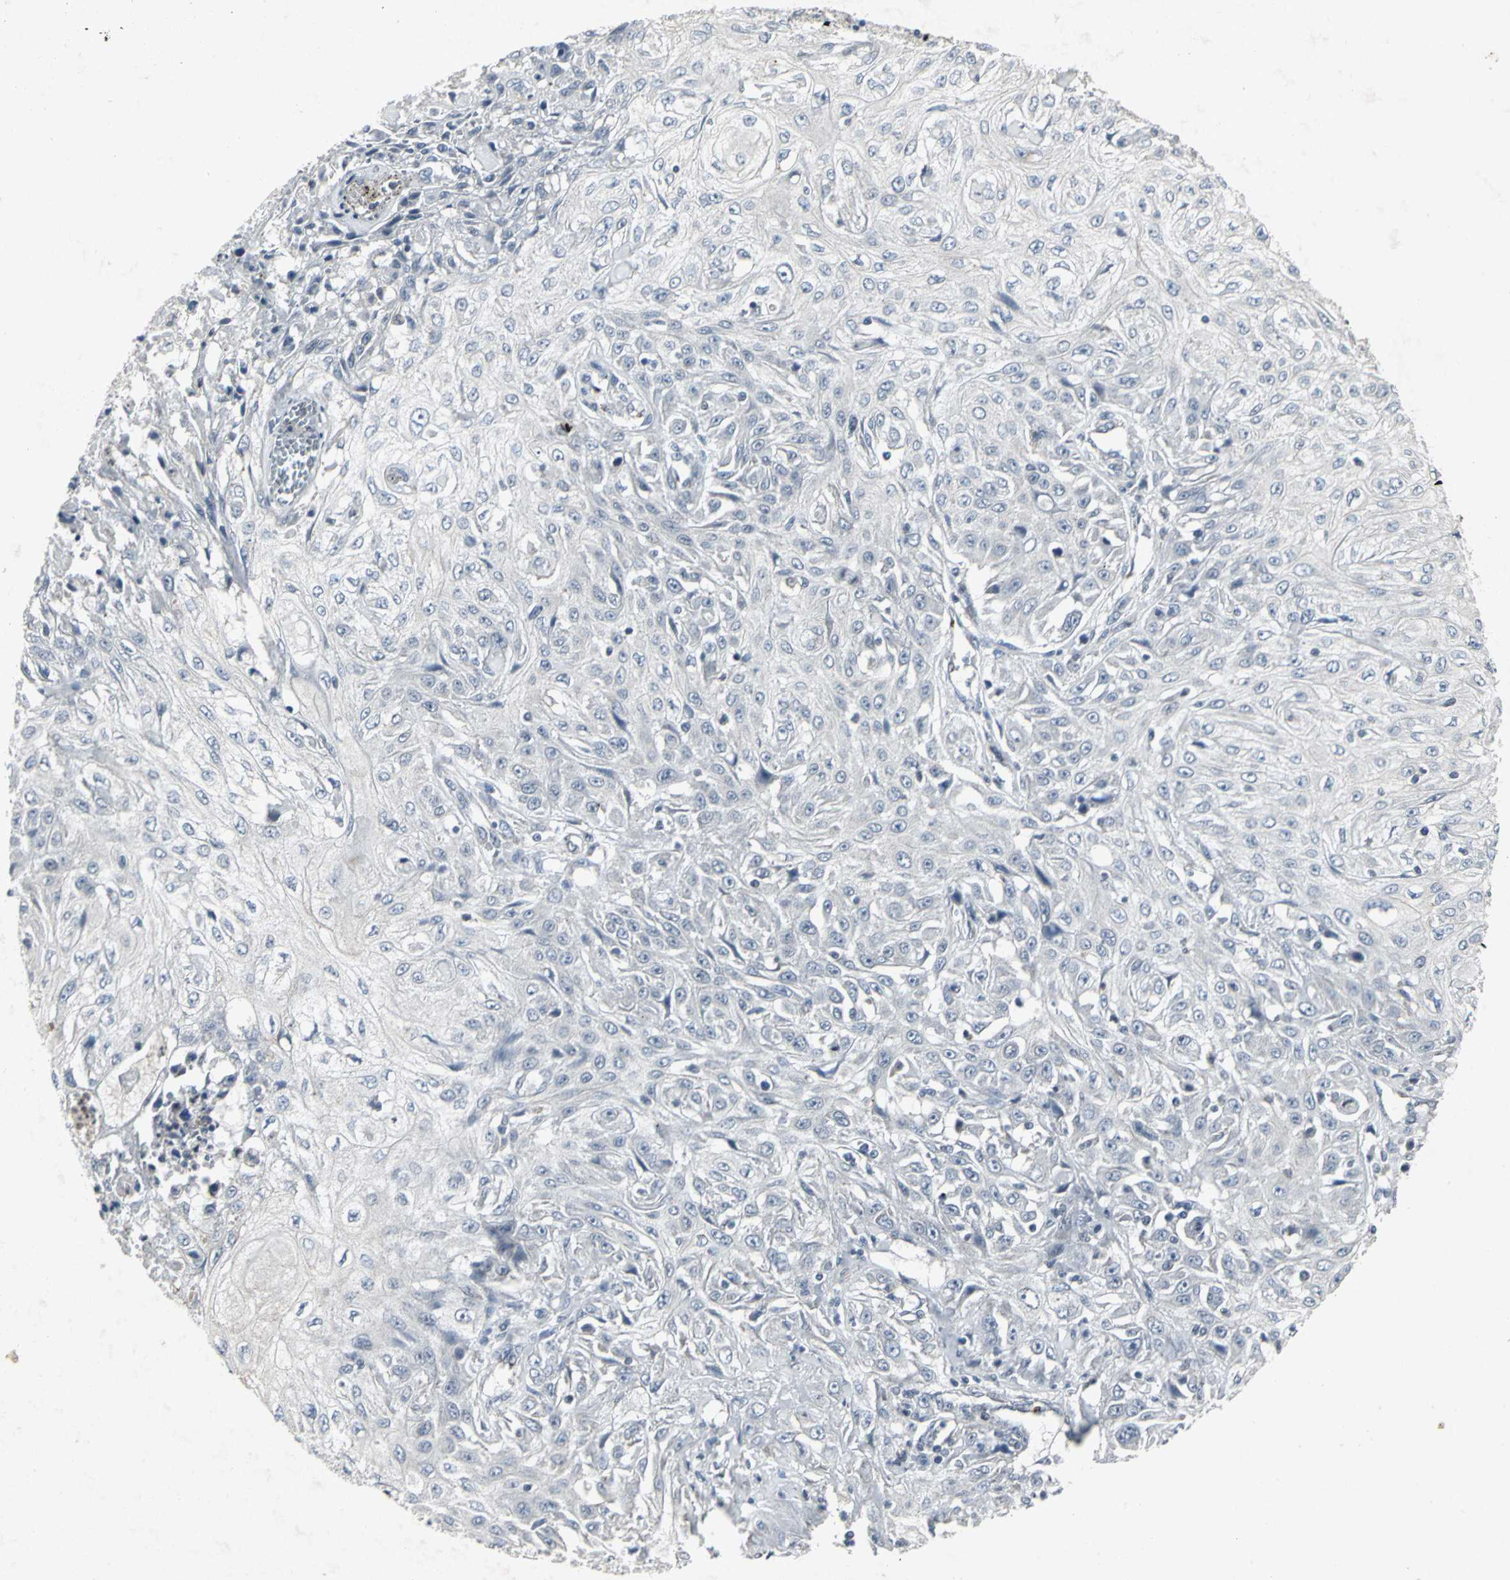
{"staining": {"intensity": "negative", "quantity": "none", "location": "none"}, "tissue": "skin cancer", "cell_type": "Tumor cells", "image_type": "cancer", "snomed": [{"axis": "morphology", "description": "Squamous cell carcinoma, NOS"}, {"axis": "topography", "description": "Skin"}], "caption": "Immunohistochemistry of skin cancer demonstrates no positivity in tumor cells.", "gene": "BMP4", "patient": {"sex": "male", "age": 75}}